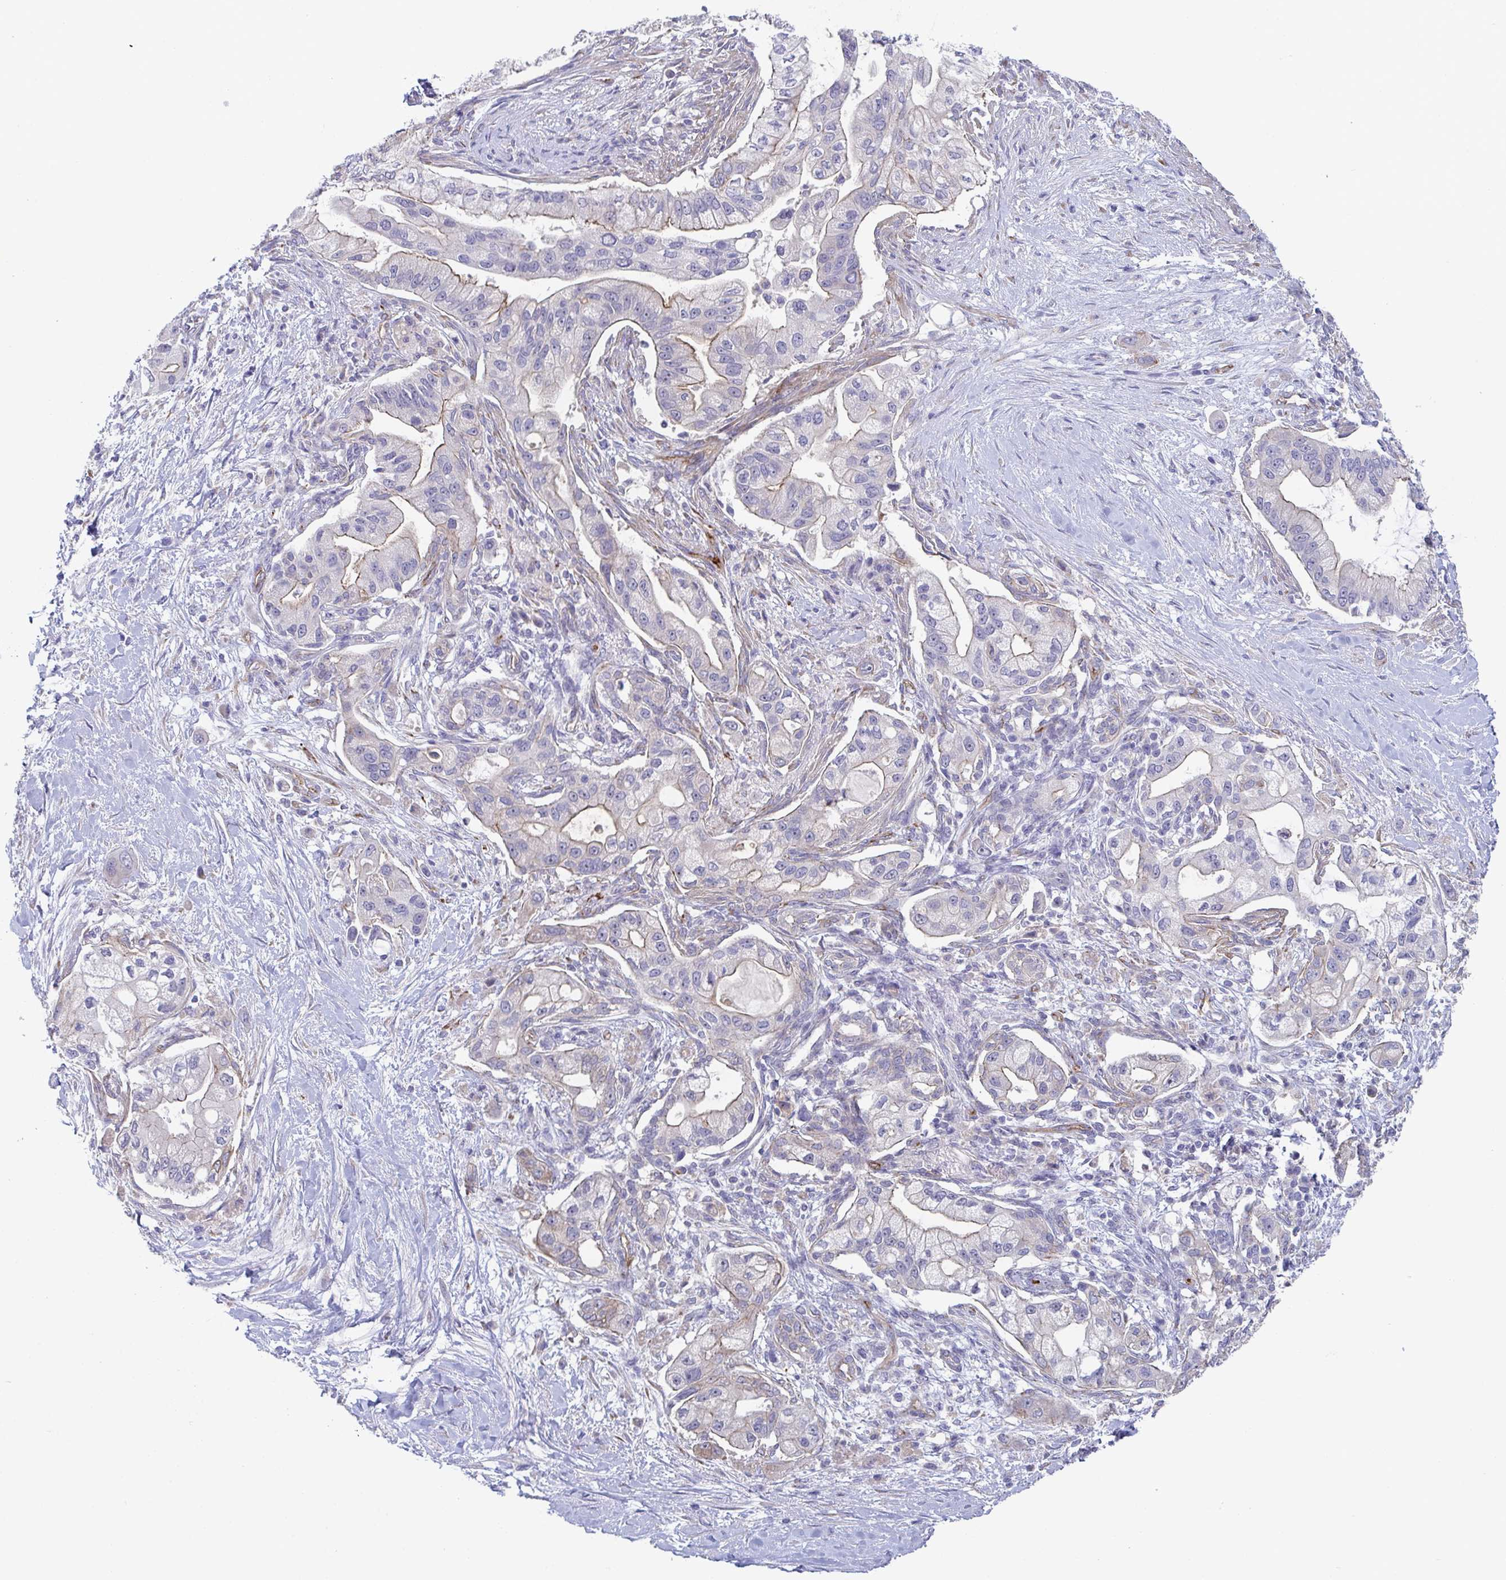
{"staining": {"intensity": "weak", "quantity": "<25%", "location": "cytoplasmic/membranous"}, "tissue": "pancreatic cancer", "cell_type": "Tumor cells", "image_type": "cancer", "snomed": [{"axis": "morphology", "description": "Adenocarcinoma, NOS"}, {"axis": "topography", "description": "Pancreas"}], "caption": "A high-resolution photomicrograph shows immunohistochemistry staining of adenocarcinoma (pancreatic), which reveals no significant staining in tumor cells.", "gene": "ST14", "patient": {"sex": "male", "age": 57}}